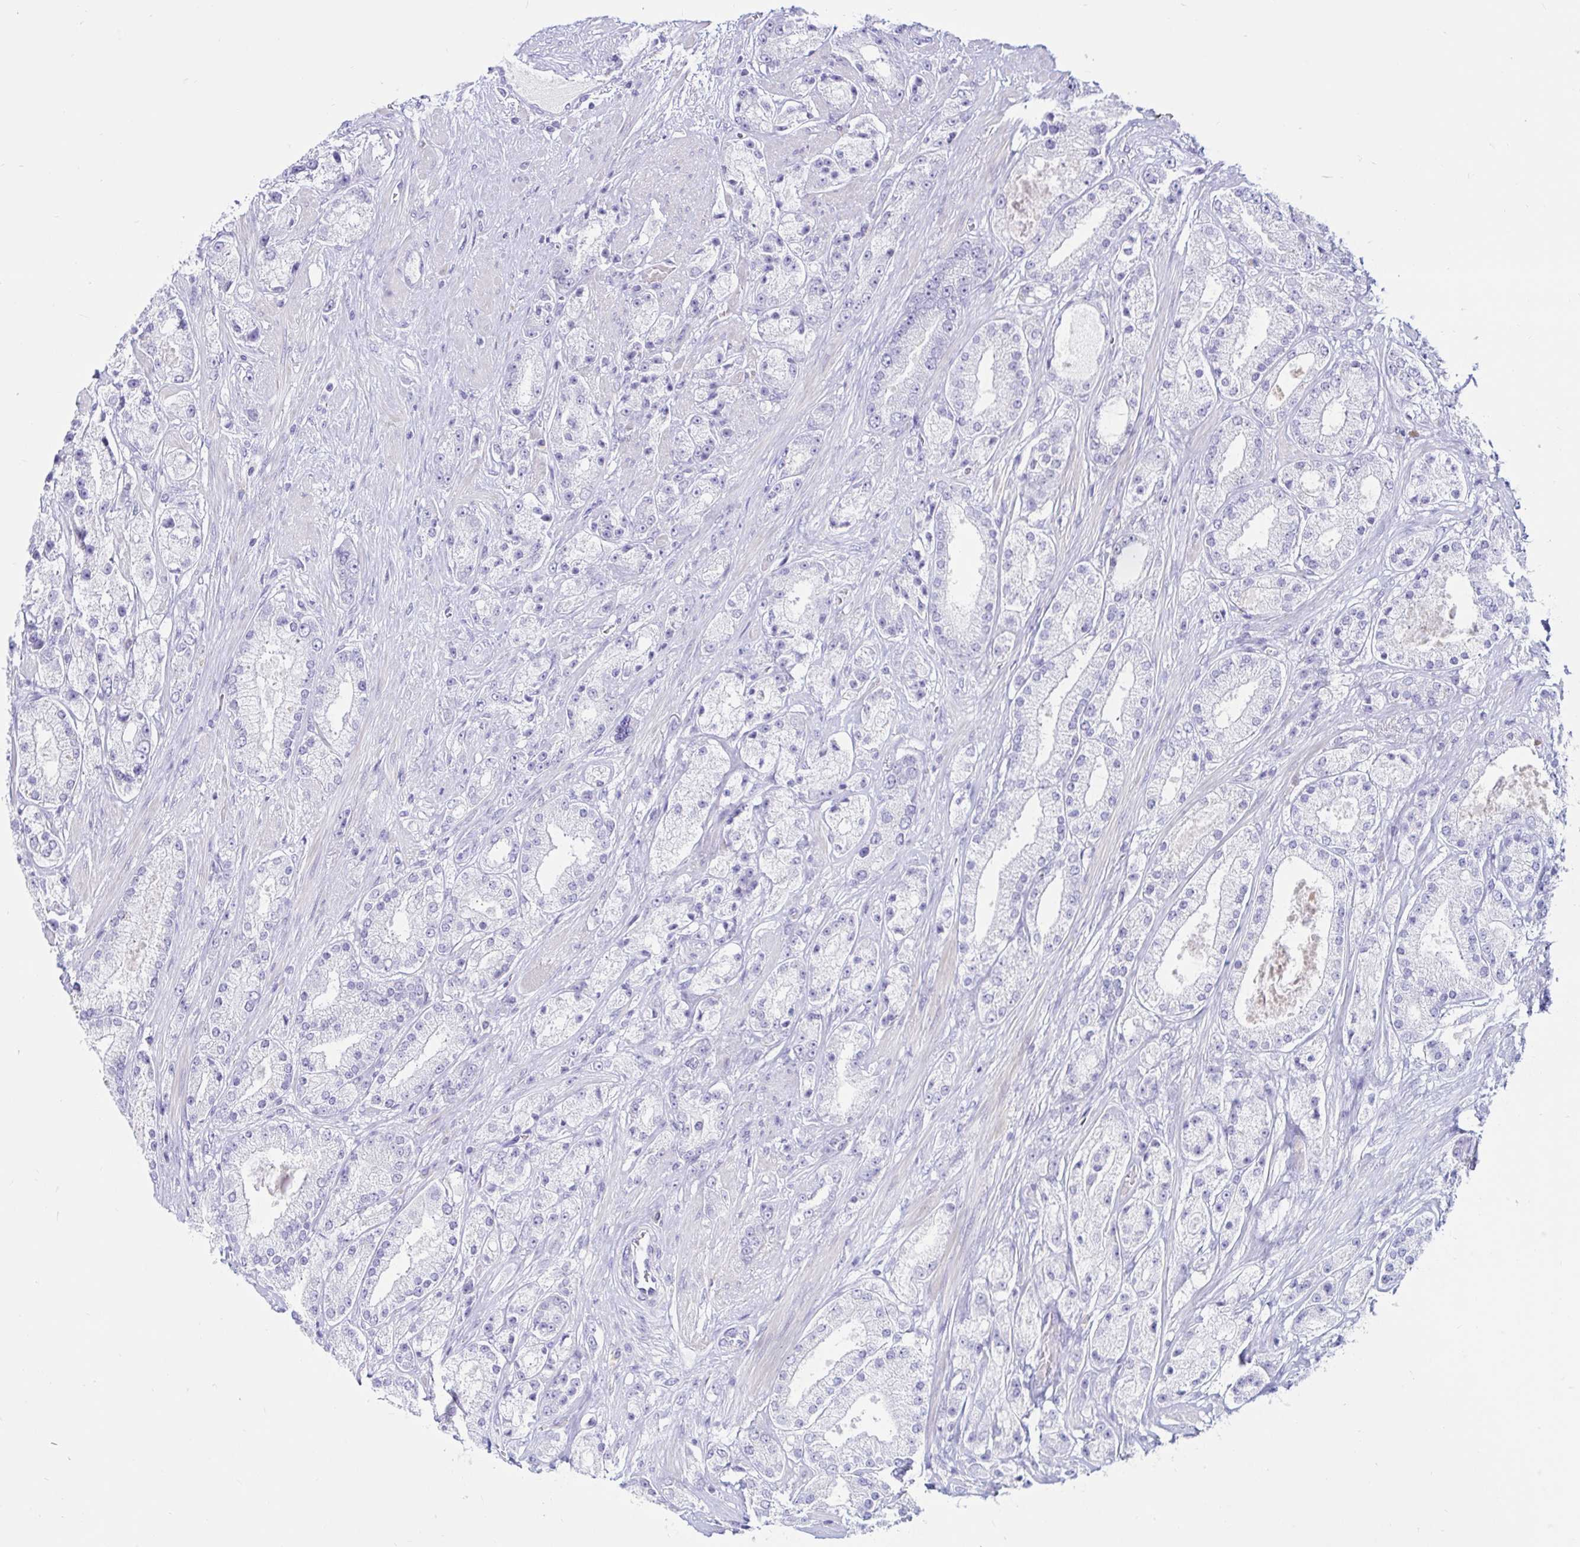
{"staining": {"intensity": "negative", "quantity": "none", "location": "none"}, "tissue": "prostate cancer", "cell_type": "Tumor cells", "image_type": "cancer", "snomed": [{"axis": "morphology", "description": "Adenocarcinoma, High grade"}, {"axis": "topography", "description": "Prostate"}], "caption": "Protein analysis of prostate cancer demonstrates no significant positivity in tumor cells.", "gene": "BEST1", "patient": {"sex": "male", "age": 67}}